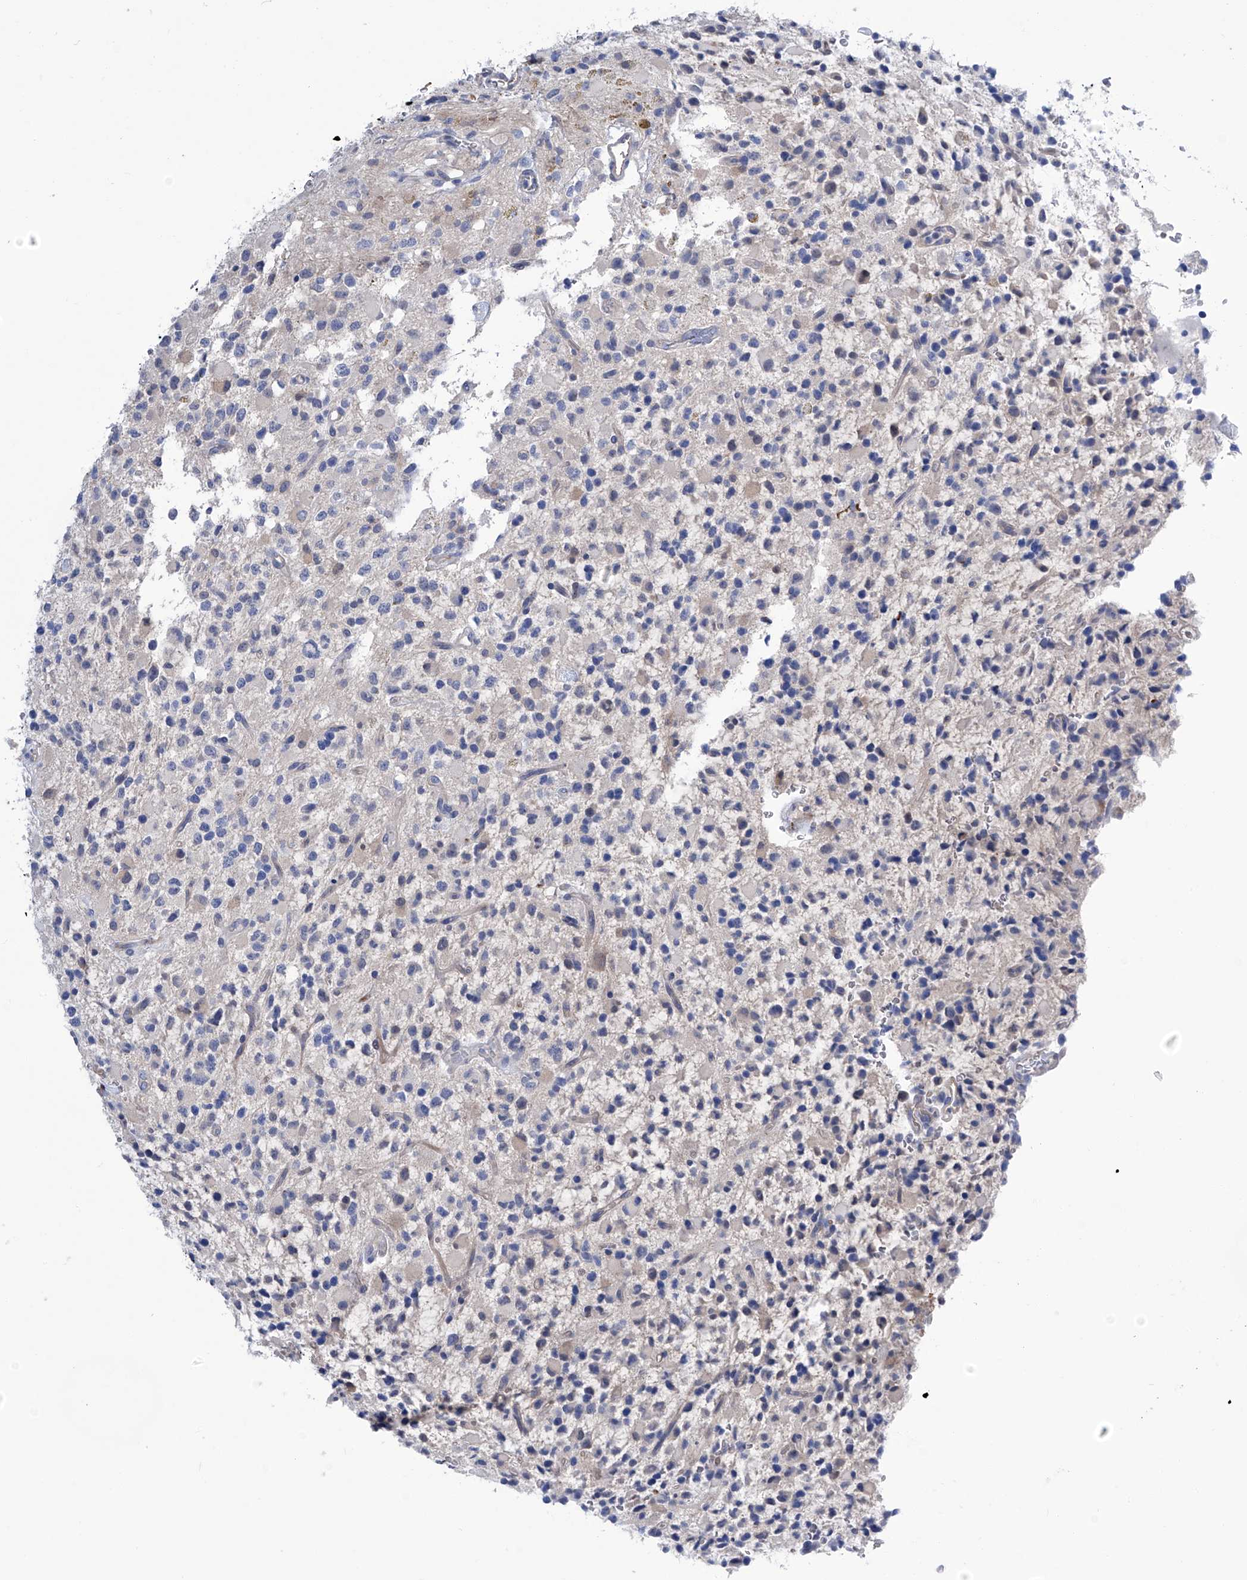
{"staining": {"intensity": "negative", "quantity": "none", "location": "none"}, "tissue": "glioma", "cell_type": "Tumor cells", "image_type": "cancer", "snomed": [{"axis": "morphology", "description": "Glioma, malignant, High grade"}, {"axis": "topography", "description": "Brain"}], "caption": "This micrograph is of high-grade glioma (malignant) stained with IHC to label a protein in brown with the nuclei are counter-stained blue. There is no positivity in tumor cells.", "gene": "PGM3", "patient": {"sex": "male", "age": 34}}